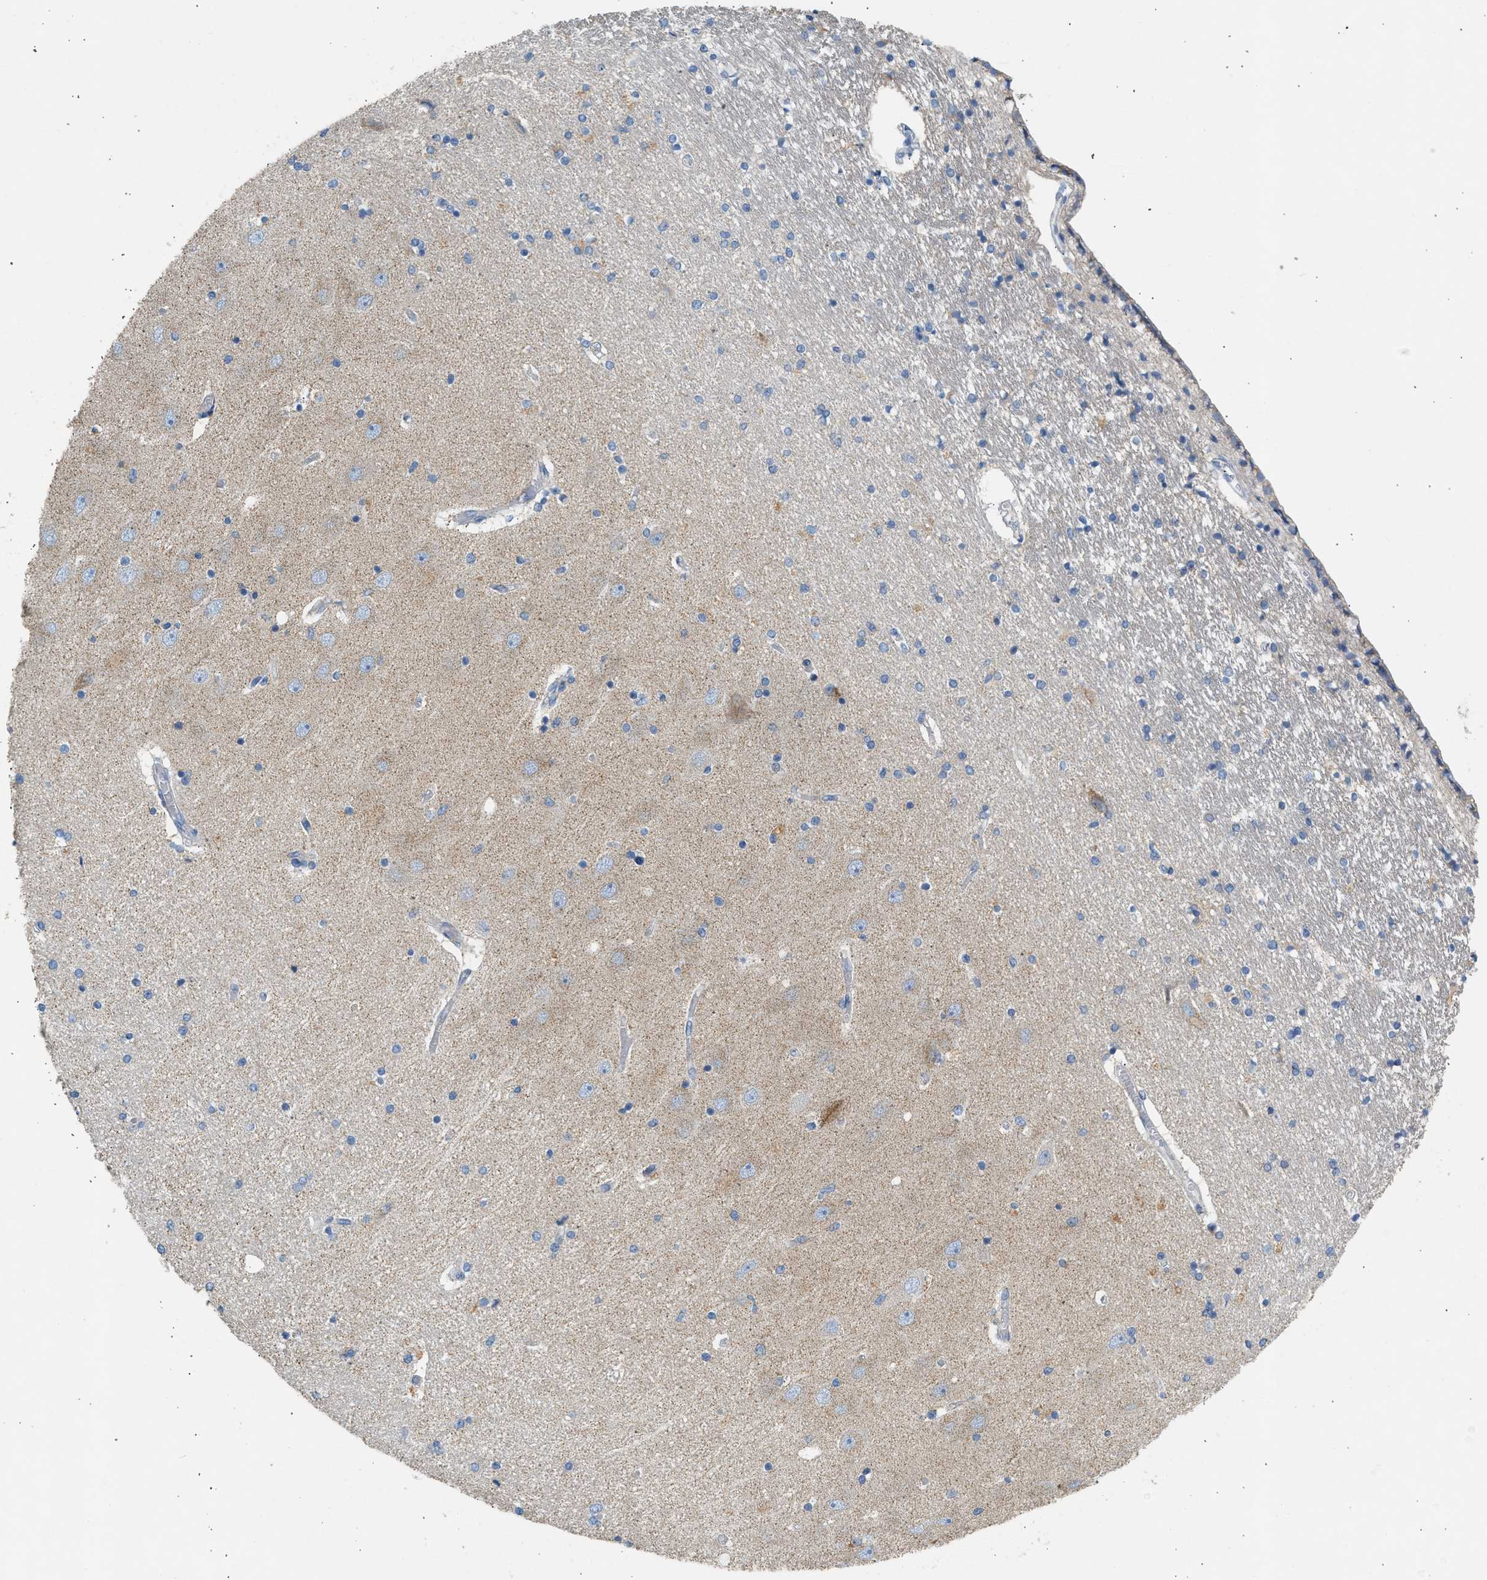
{"staining": {"intensity": "negative", "quantity": "none", "location": "none"}, "tissue": "hippocampus", "cell_type": "Glial cells", "image_type": "normal", "snomed": [{"axis": "morphology", "description": "Normal tissue, NOS"}, {"axis": "topography", "description": "Hippocampus"}], "caption": "The micrograph displays no staining of glial cells in normal hippocampus.", "gene": "NDUFS8", "patient": {"sex": "female", "age": 54}}